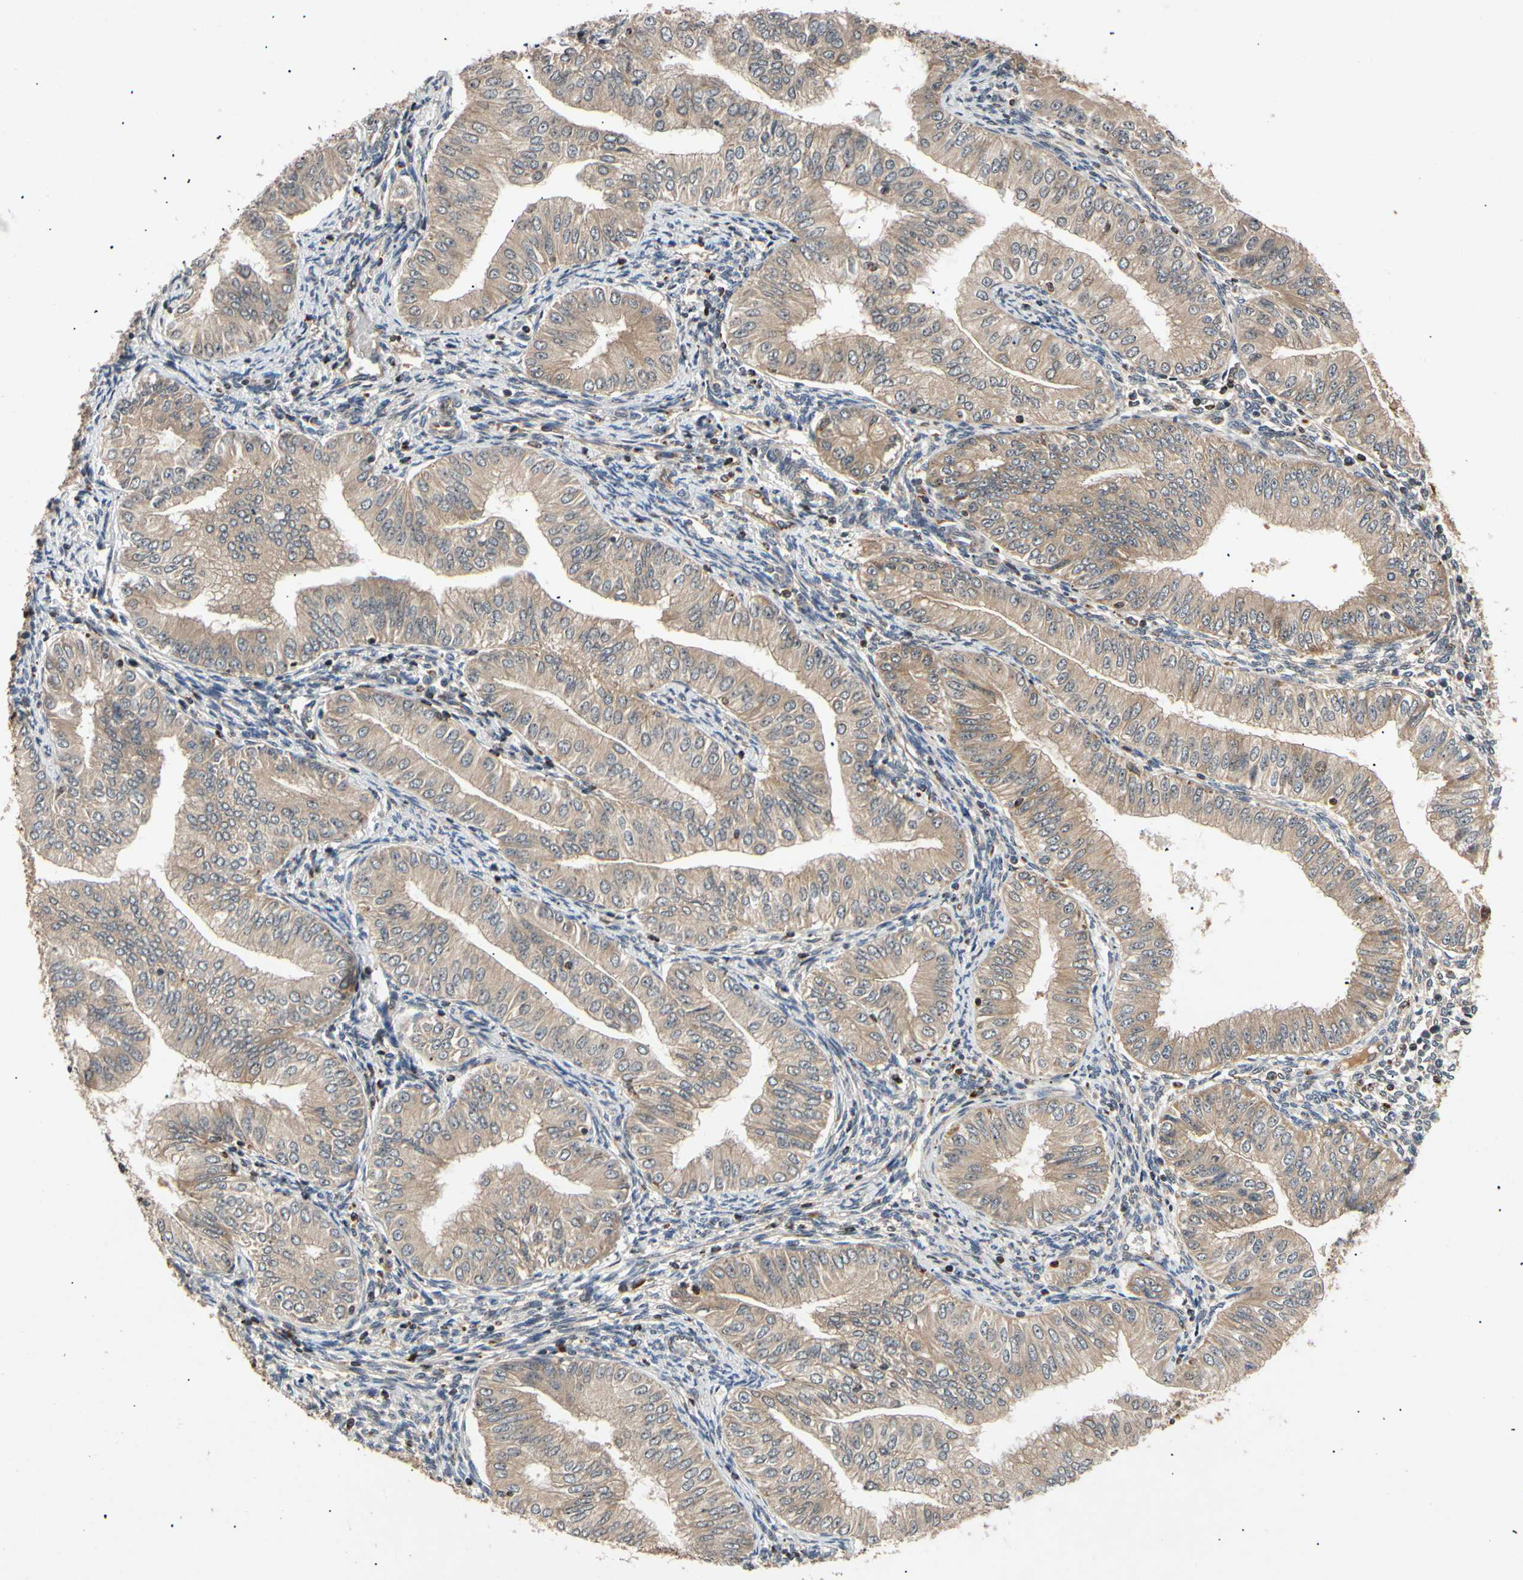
{"staining": {"intensity": "weak", "quantity": ">75%", "location": "cytoplasmic/membranous"}, "tissue": "endometrial cancer", "cell_type": "Tumor cells", "image_type": "cancer", "snomed": [{"axis": "morphology", "description": "Normal tissue, NOS"}, {"axis": "morphology", "description": "Adenocarcinoma, NOS"}, {"axis": "topography", "description": "Endometrium"}], "caption": "A low amount of weak cytoplasmic/membranous expression is present in approximately >75% of tumor cells in endometrial adenocarcinoma tissue. (DAB IHC, brown staining for protein, blue staining for nuclei).", "gene": "MRPS22", "patient": {"sex": "female", "age": 53}}